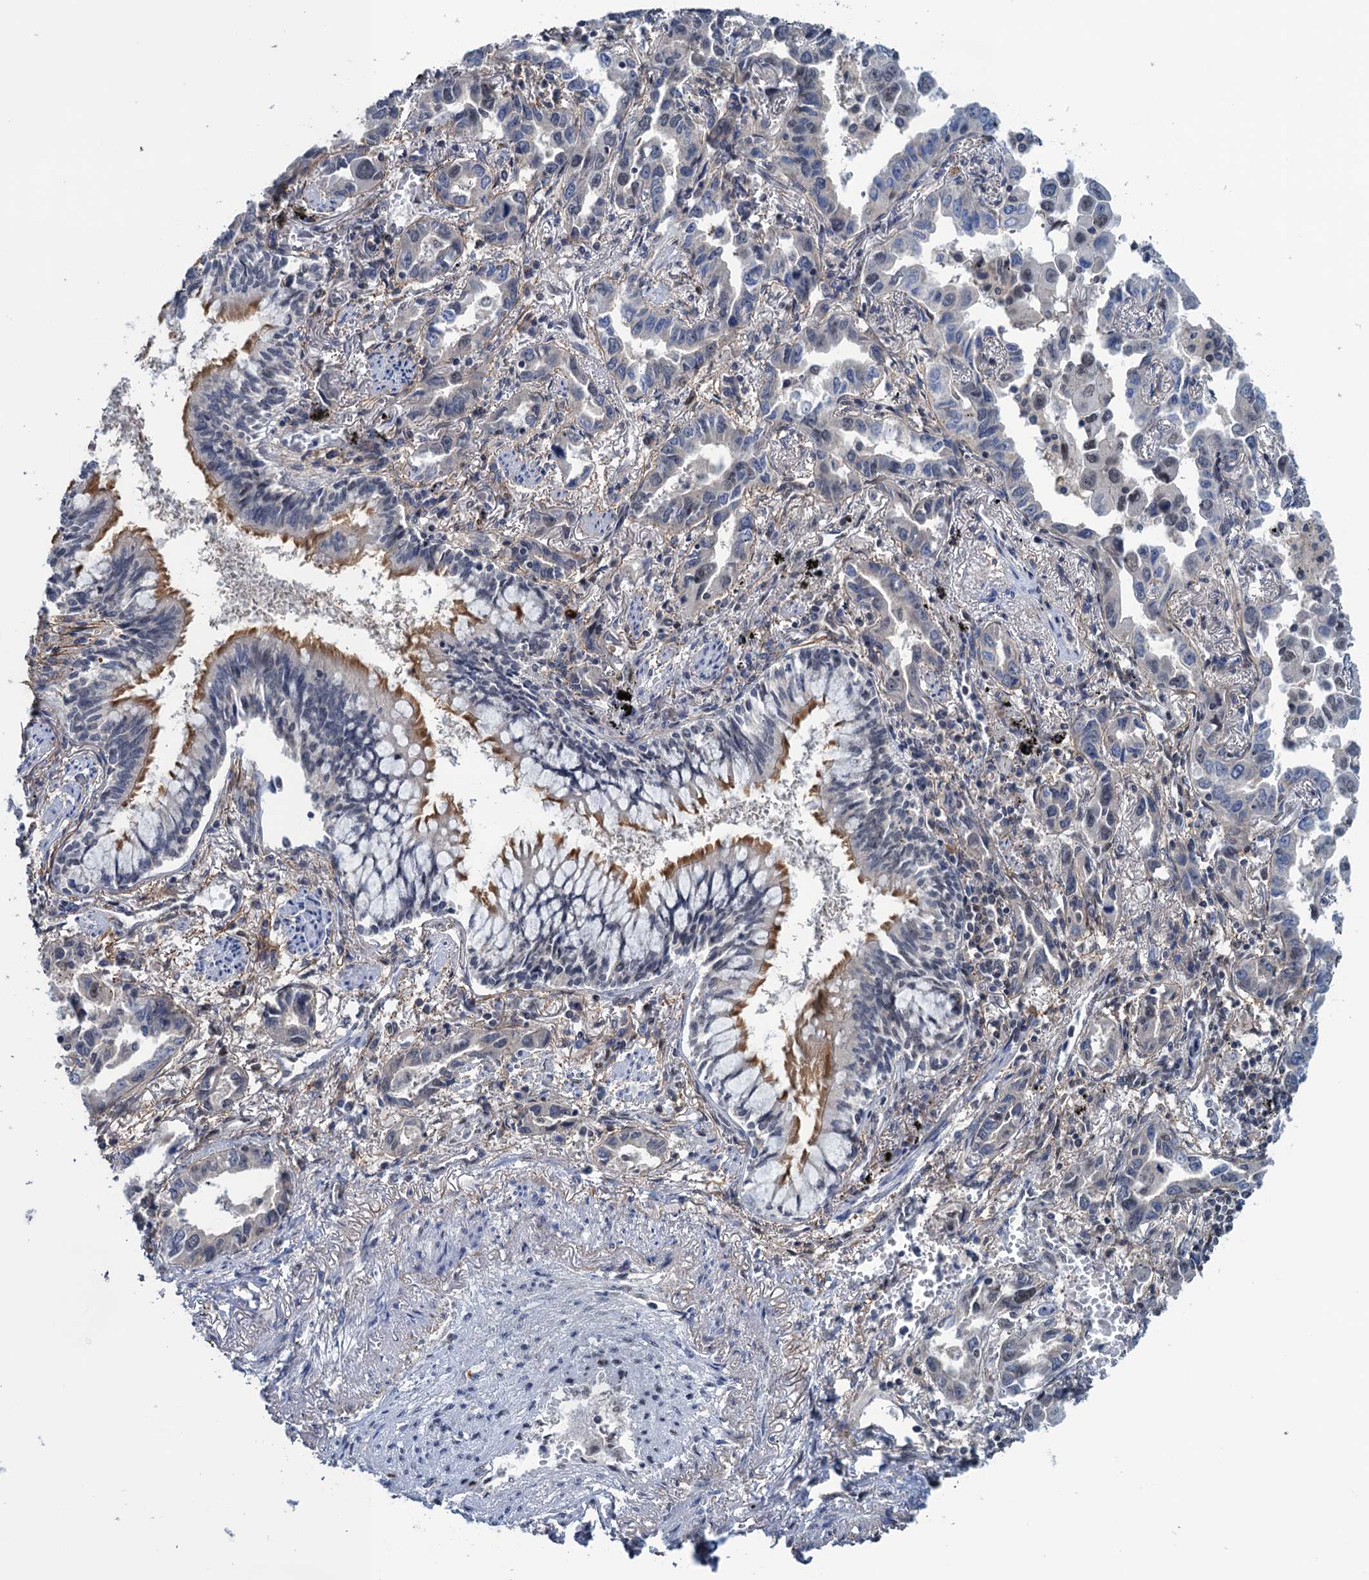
{"staining": {"intensity": "weak", "quantity": "<25%", "location": "nuclear"}, "tissue": "lung cancer", "cell_type": "Tumor cells", "image_type": "cancer", "snomed": [{"axis": "morphology", "description": "Adenocarcinoma, NOS"}, {"axis": "topography", "description": "Lung"}], "caption": "Immunohistochemical staining of human adenocarcinoma (lung) demonstrates no significant positivity in tumor cells.", "gene": "SAE1", "patient": {"sex": "male", "age": 67}}